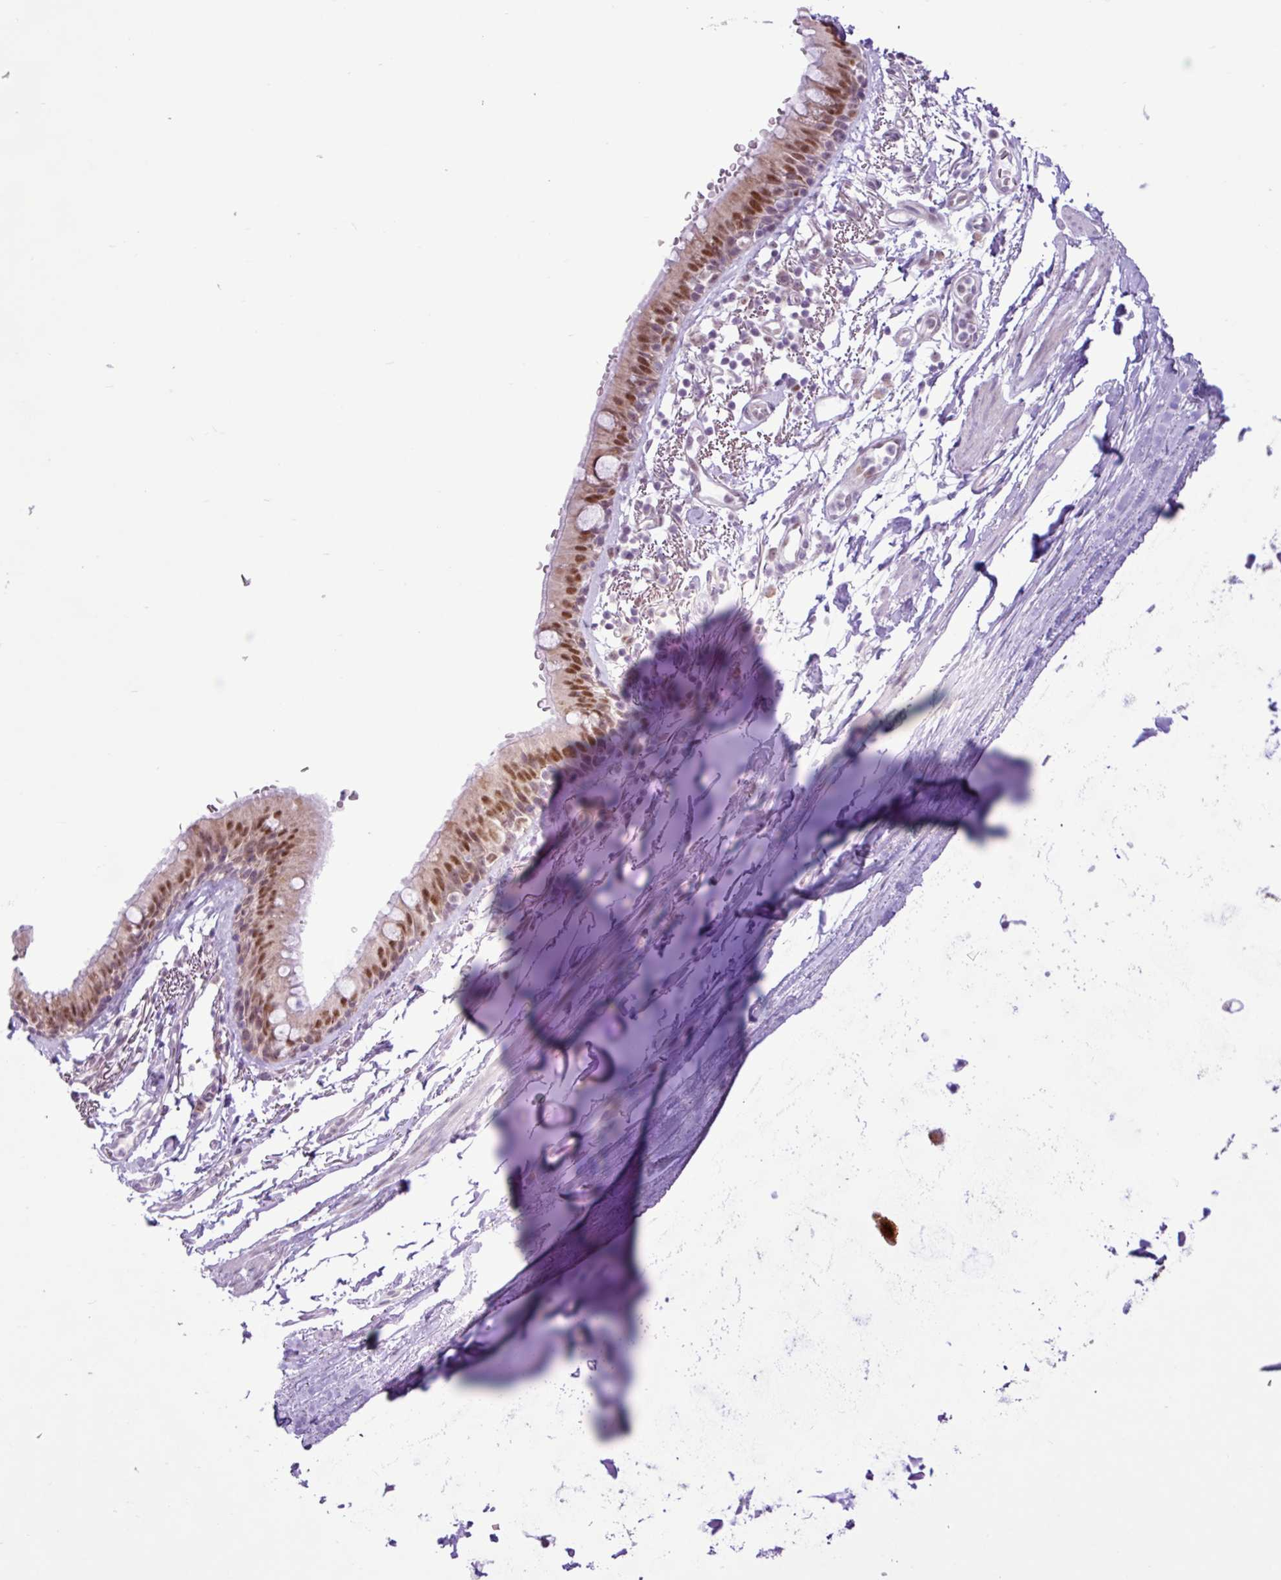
{"staining": {"intensity": "moderate", "quantity": ">75%", "location": "nuclear"}, "tissue": "bronchus", "cell_type": "Respiratory epithelial cells", "image_type": "normal", "snomed": [{"axis": "morphology", "description": "Normal tissue, NOS"}, {"axis": "topography", "description": "Bronchus"}], "caption": "Immunohistochemistry (IHC) of normal human bronchus exhibits medium levels of moderate nuclear positivity in about >75% of respiratory epithelial cells.", "gene": "ELOA2", "patient": {"sex": "male", "age": 67}}